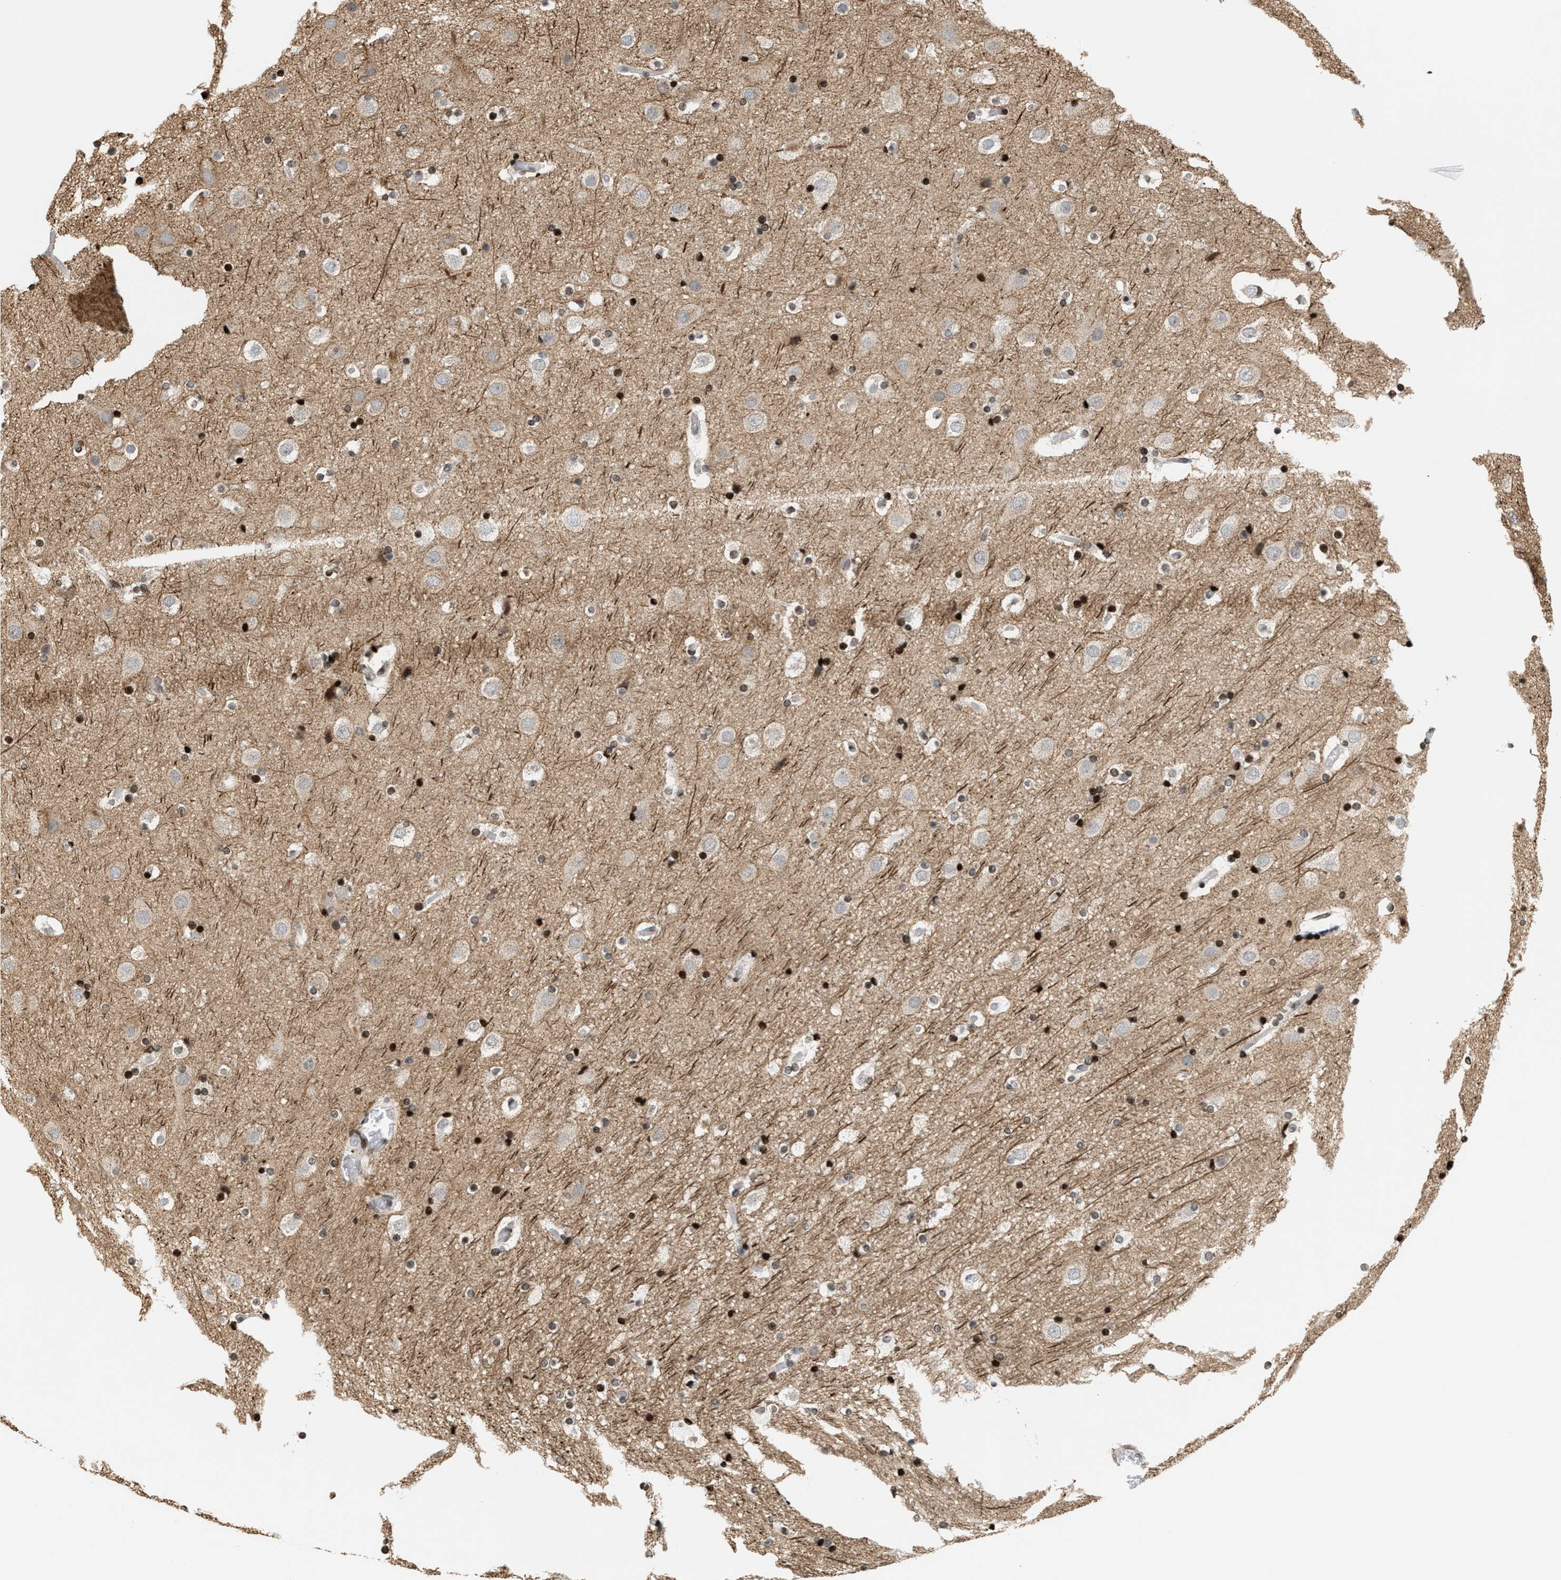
{"staining": {"intensity": "moderate", "quantity": ">75%", "location": "nuclear"}, "tissue": "cerebral cortex", "cell_type": "Endothelial cells", "image_type": "normal", "snomed": [{"axis": "morphology", "description": "Normal tissue, NOS"}, {"axis": "topography", "description": "Cerebral cortex"}], "caption": "This photomicrograph displays immunohistochemistry staining of benign cerebral cortex, with medium moderate nuclear expression in about >75% of endothelial cells.", "gene": "PDZD2", "patient": {"sex": "male", "age": 57}}